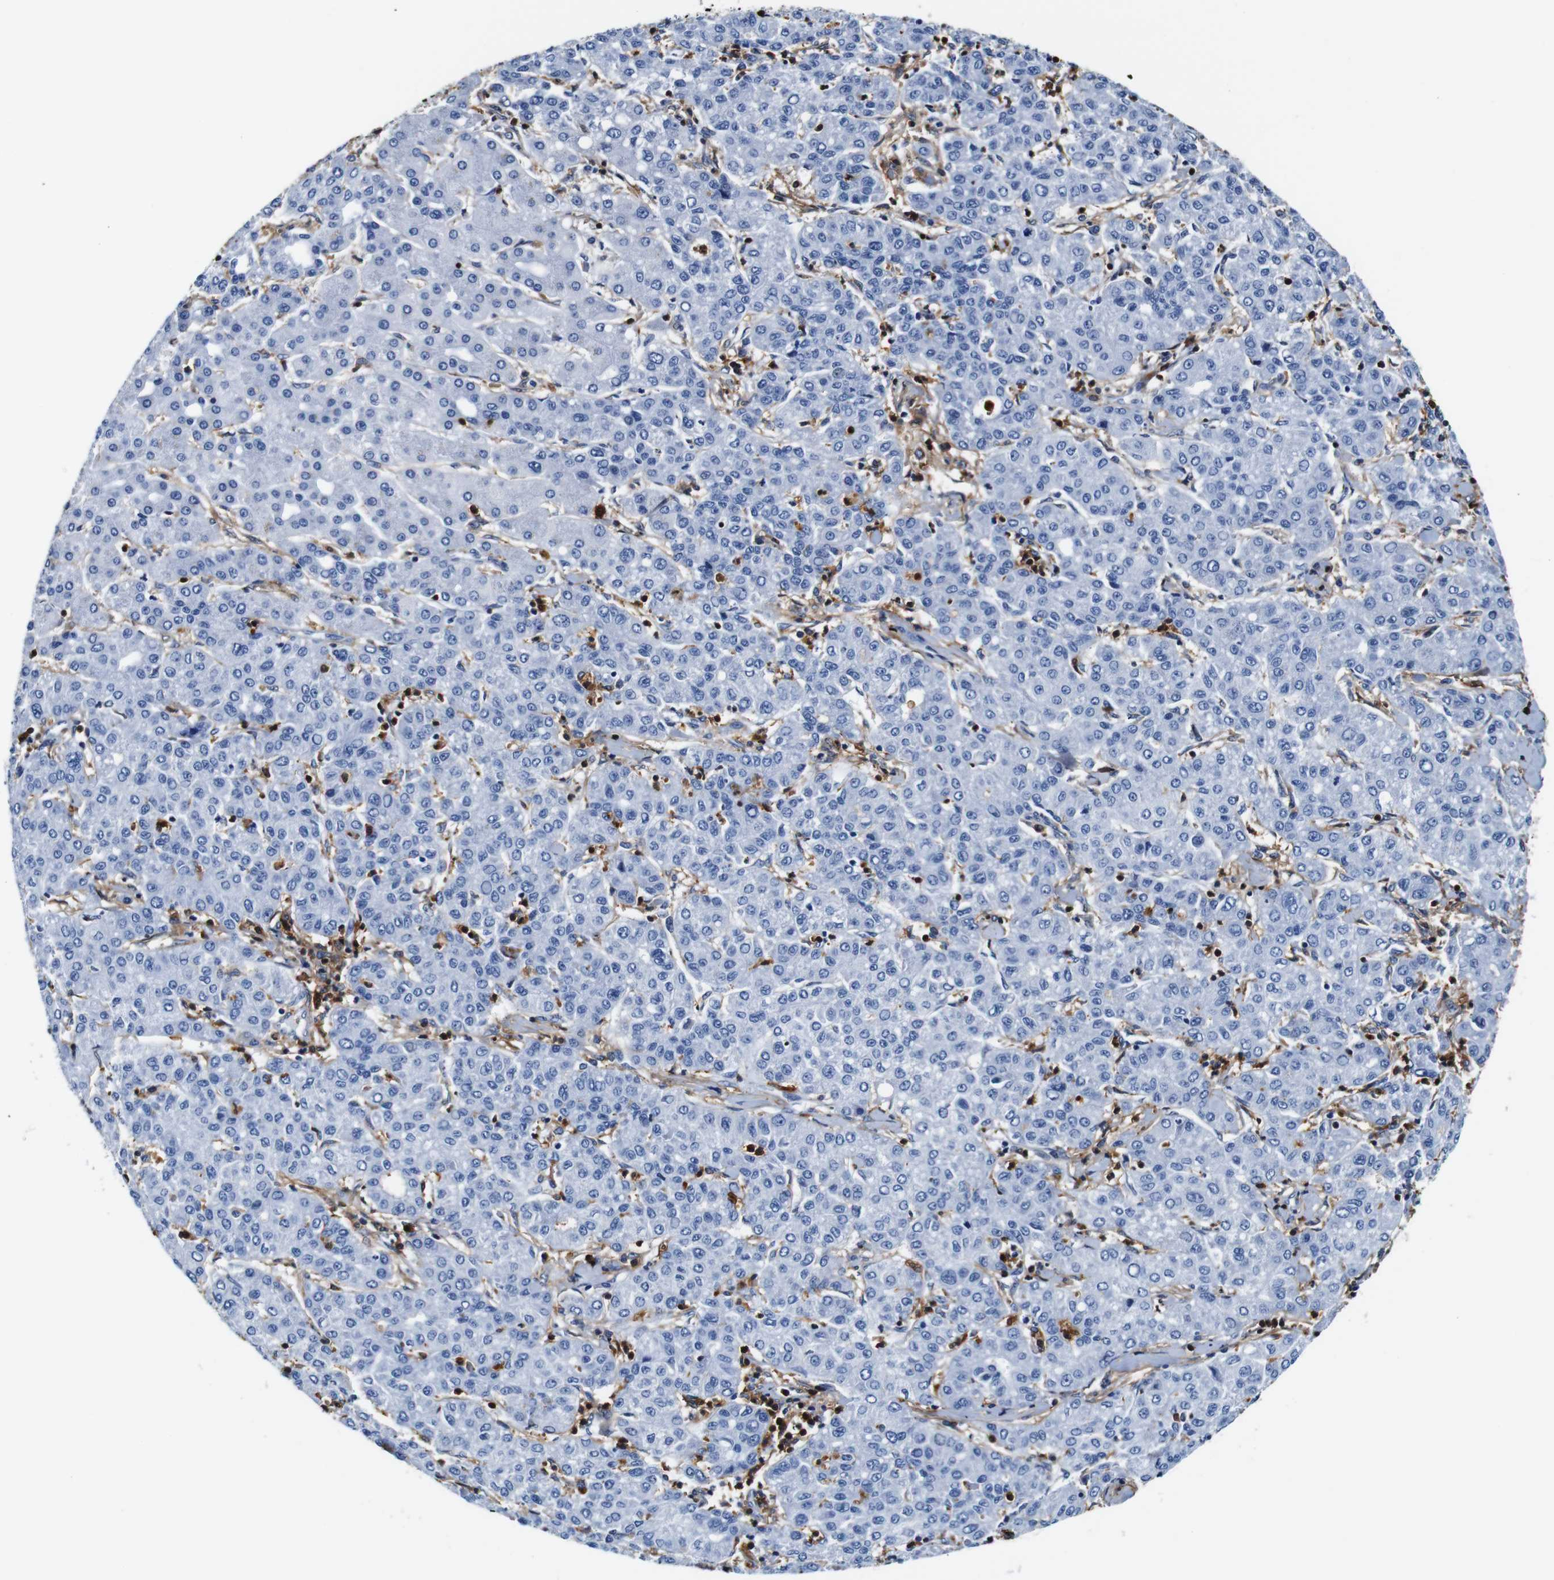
{"staining": {"intensity": "negative", "quantity": "none", "location": "none"}, "tissue": "liver cancer", "cell_type": "Tumor cells", "image_type": "cancer", "snomed": [{"axis": "morphology", "description": "Carcinoma, Hepatocellular, NOS"}, {"axis": "topography", "description": "Liver"}], "caption": "IHC image of human liver hepatocellular carcinoma stained for a protein (brown), which reveals no staining in tumor cells.", "gene": "ANXA1", "patient": {"sex": "male", "age": 65}}